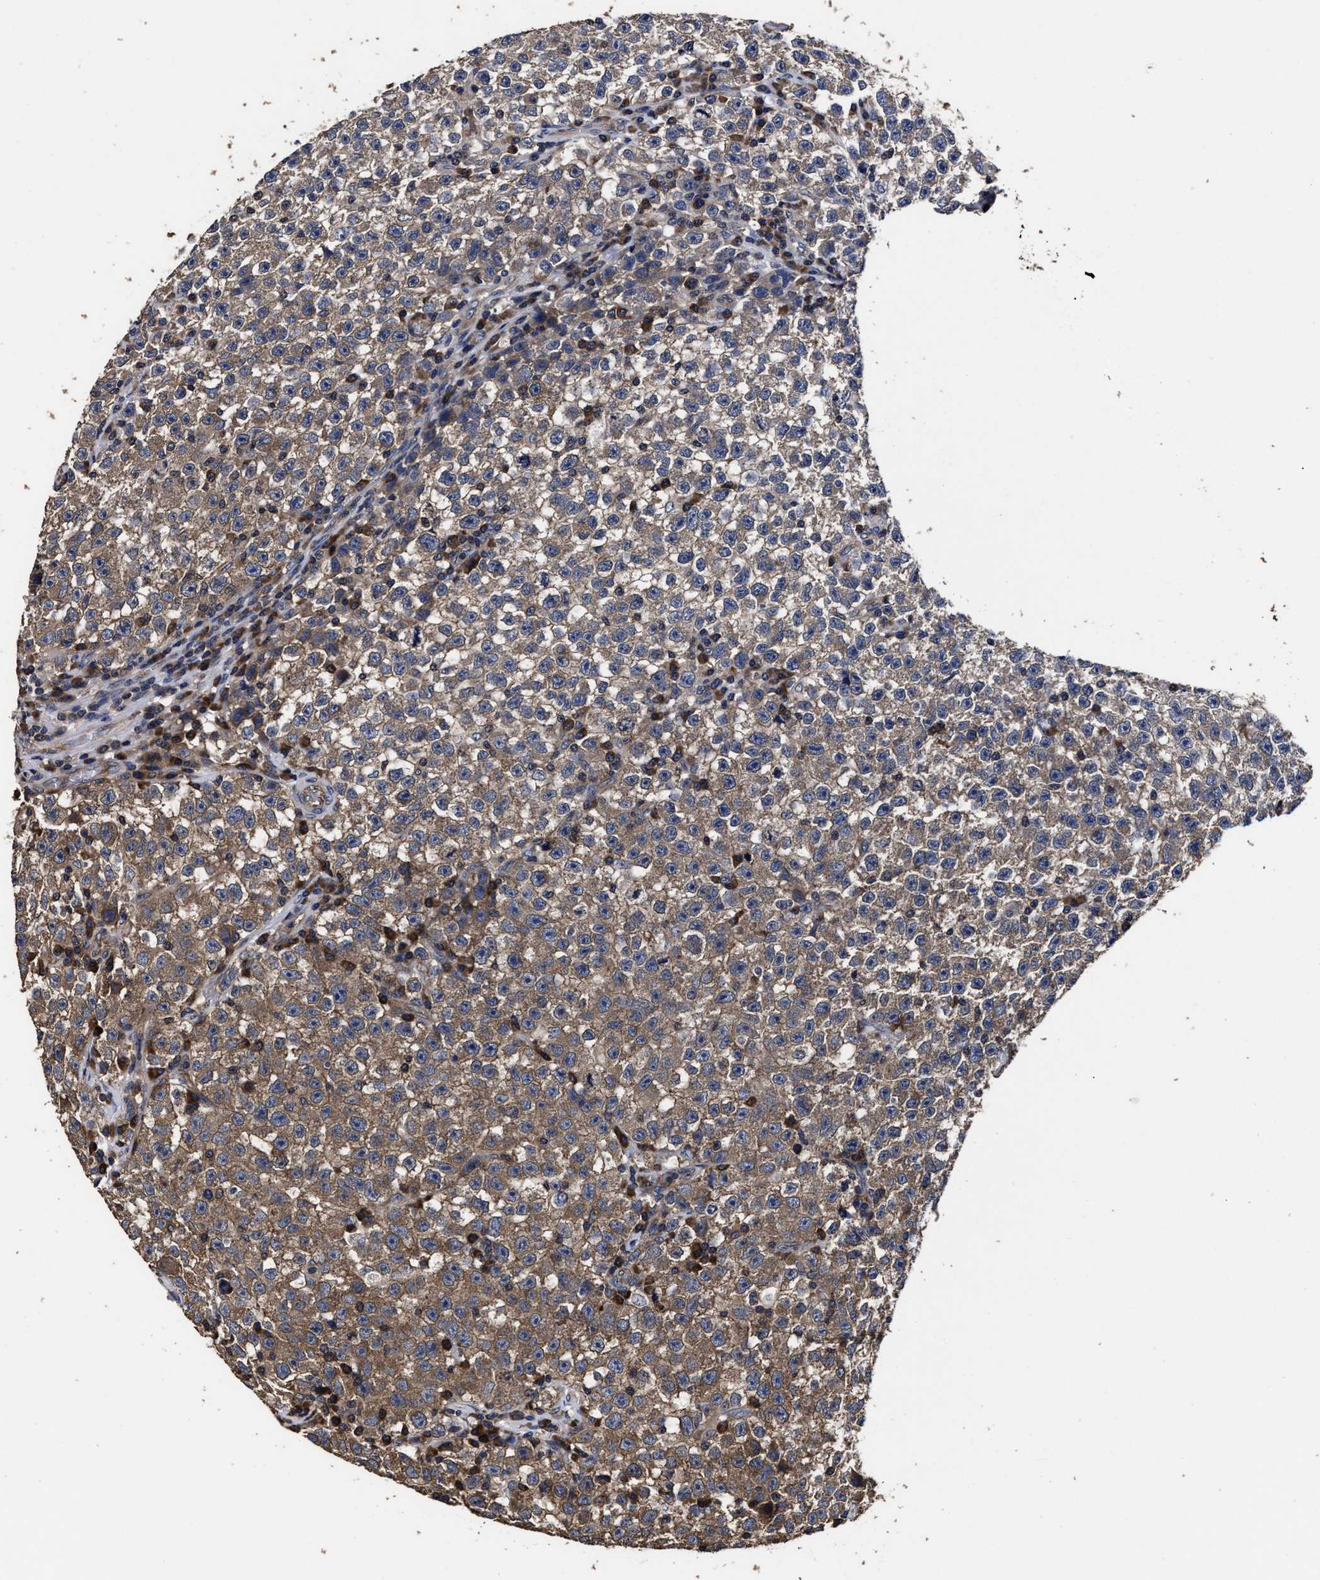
{"staining": {"intensity": "moderate", "quantity": ">75%", "location": "cytoplasmic/membranous"}, "tissue": "testis cancer", "cell_type": "Tumor cells", "image_type": "cancer", "snomed": [{"axis": "morphology", "description": "Seminoma, NOS"}, {"axis": "topography", "description": "Testis"}], "caption": "Immunohistochemistry (IHC) photomicrograph of testis cancer stained for a protein (brown), which reveals medium levels of moderate cytoplasmic/membranous positivity in about >75% of tumor cells.", "gene": "AVEN", "patient": {"sex": "male", "age": 22}}